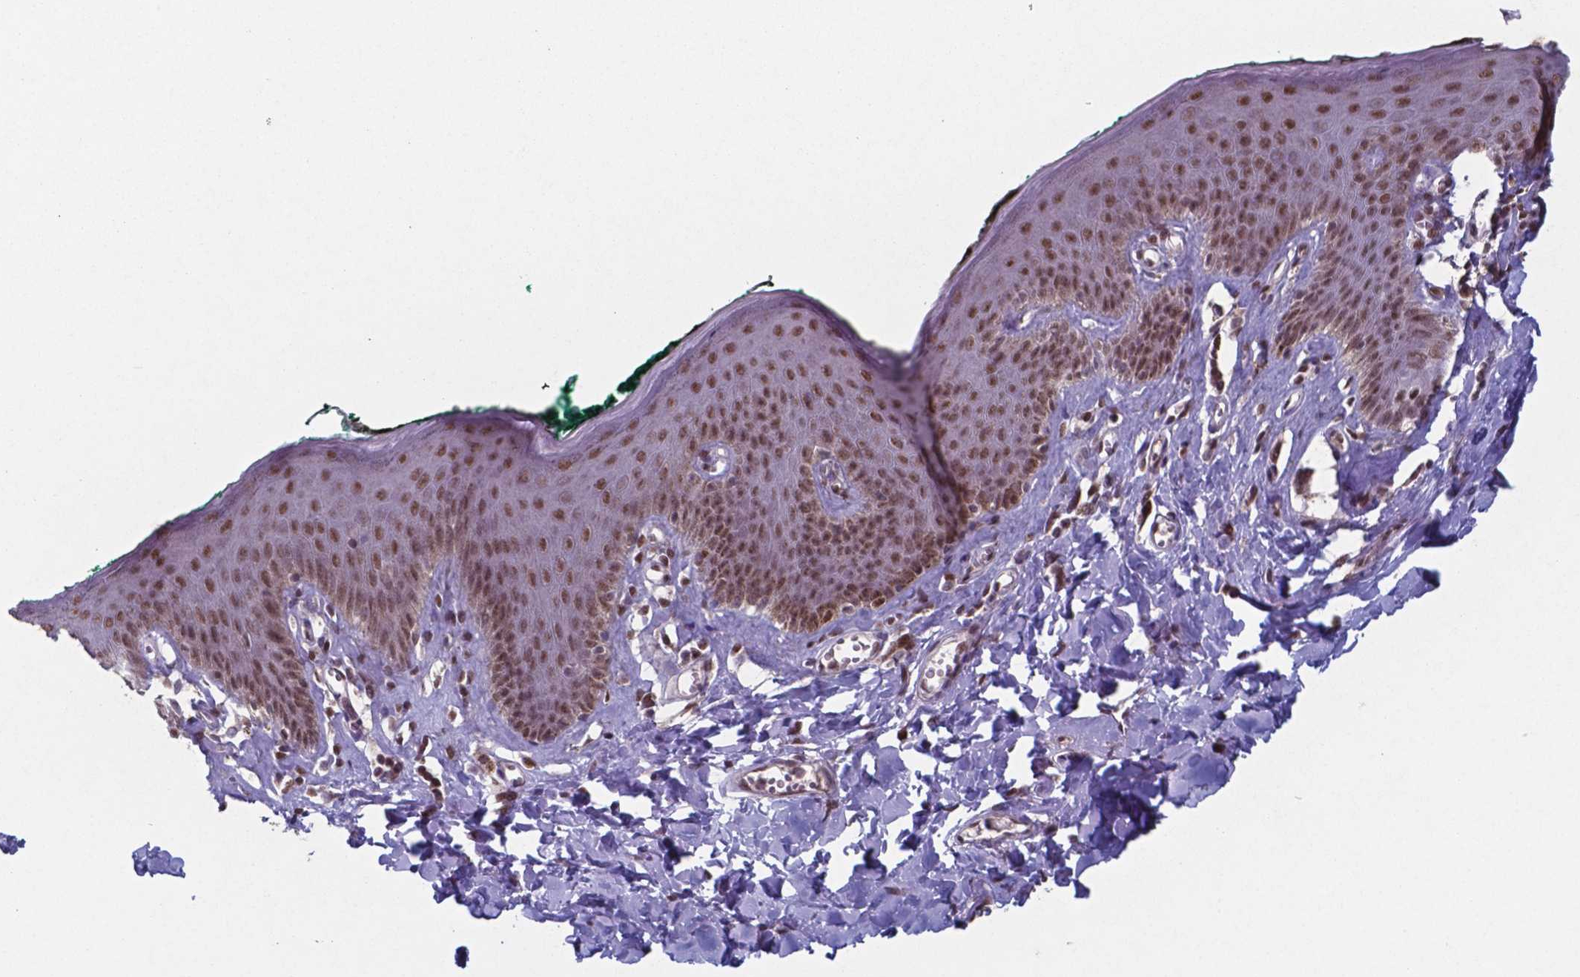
{"staining": {"intensity": "strong", "quantity": ">75%", "location": "nuclear"}, "tissue": "skin", "cell_type": "Epidermal cells", "image_type": "normal", "snomed": [{"axis": "morphology", "description": "Normal tissue, NOS"}, {"axis": "topography", "description": "Vulva"}, {"axis": "topography", "description": "Peripheral nerve tissue"}], "caption": "Benign skin reveals strong nuclear expression in about >75% of epidermal cells, visualized by immunohistochemistry. Nuclei are stained in blue.", "gene": "UBA1", "patient": {"sex": "female", "age": 66}}